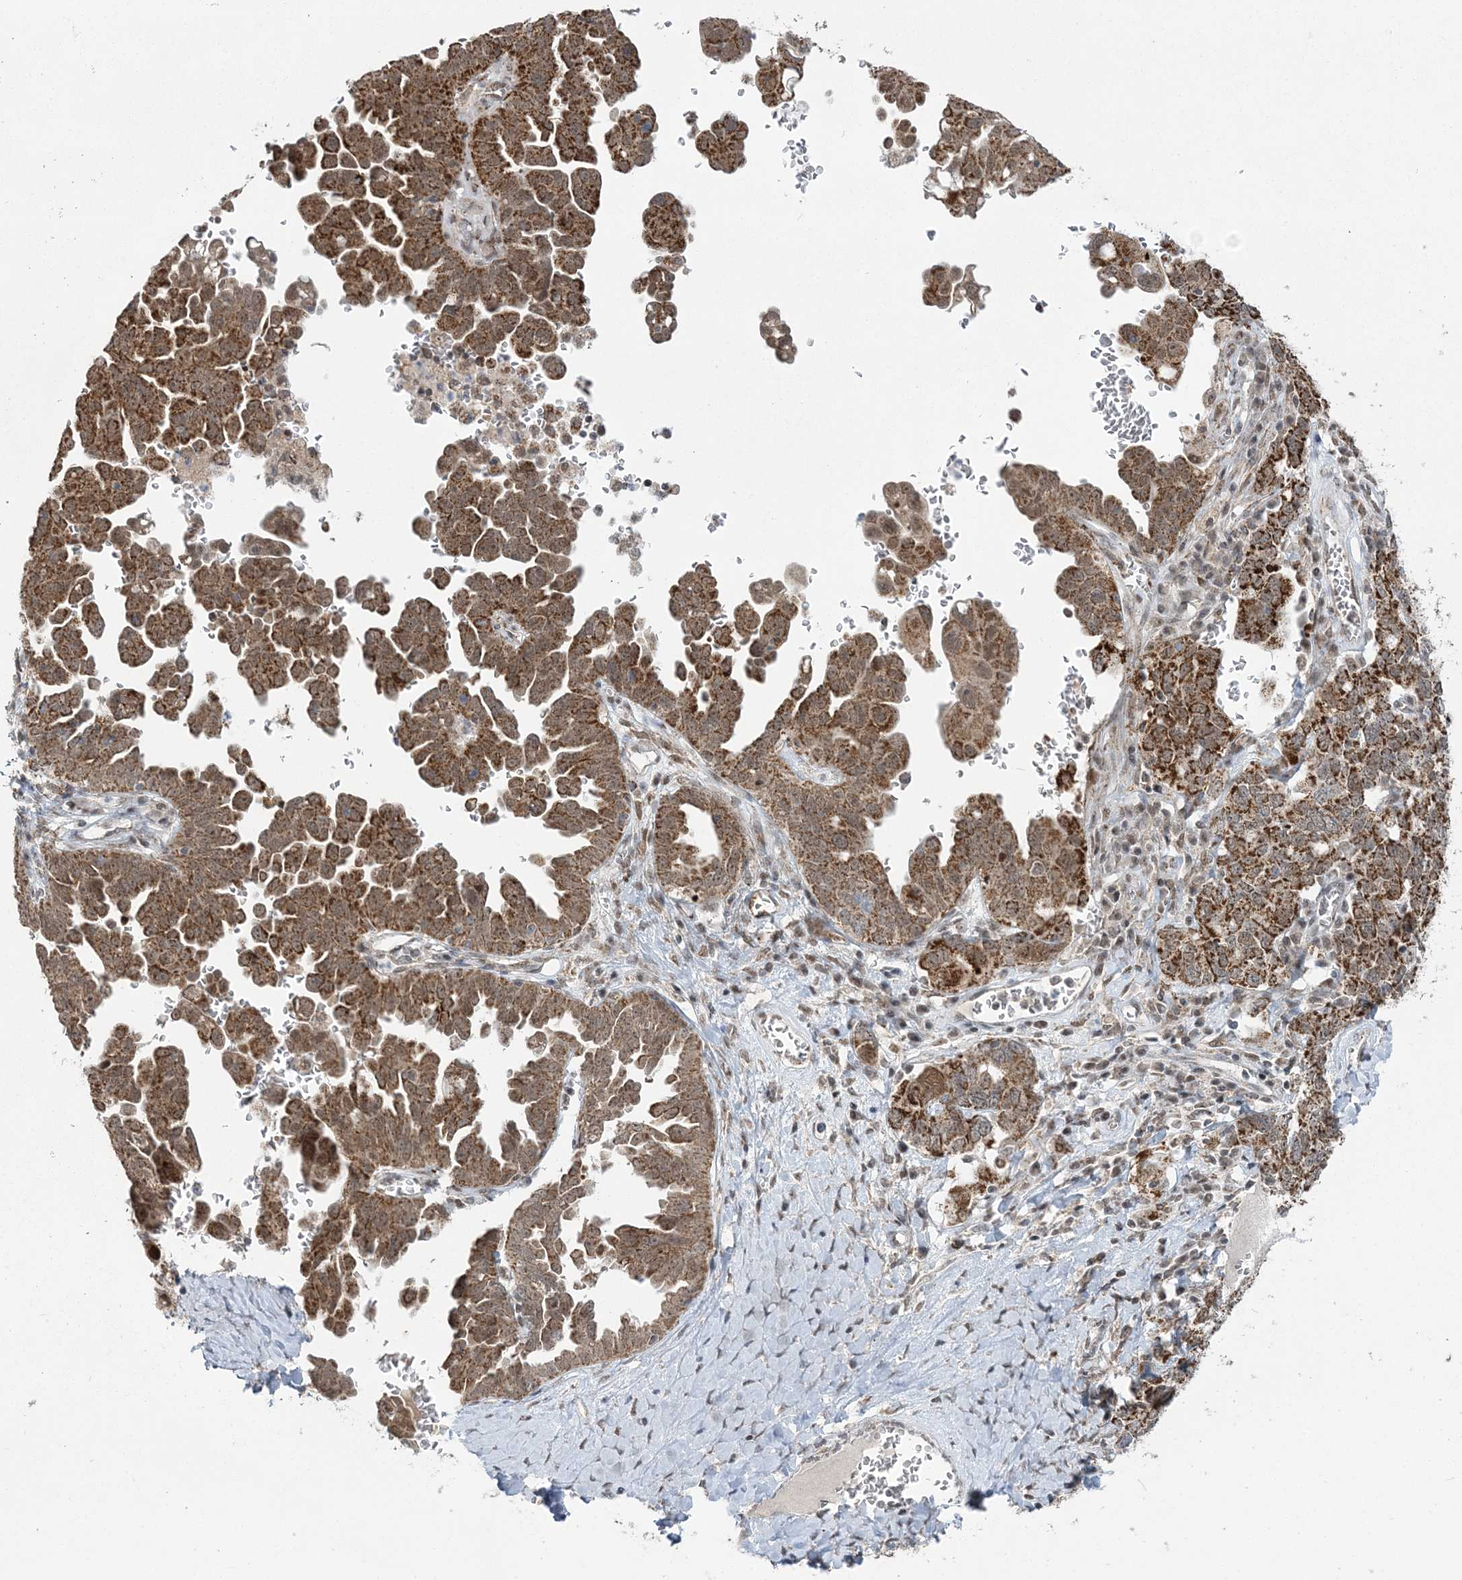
{"staining": {"intensity": "strong", "quantity": ">75%", "location": "cytoplasmic/membranous"}, "tissue": "ovarian cancer", "cell_type": "Tumor cells", "image_type": "cancer", "snomed": [{"axis": "morphology", "description": "Carcinoma, endometroid"}, {"axis": "topography", "description": "Ovary"}], "caption": "Strong cytoplasmic/membranous positivity for a protein is identified in about >75% of tumor cells of ovarian cancer using immunohistochemistry.", "gene": "GRSF1", "patient": {"sex": "female", "age": 62}}